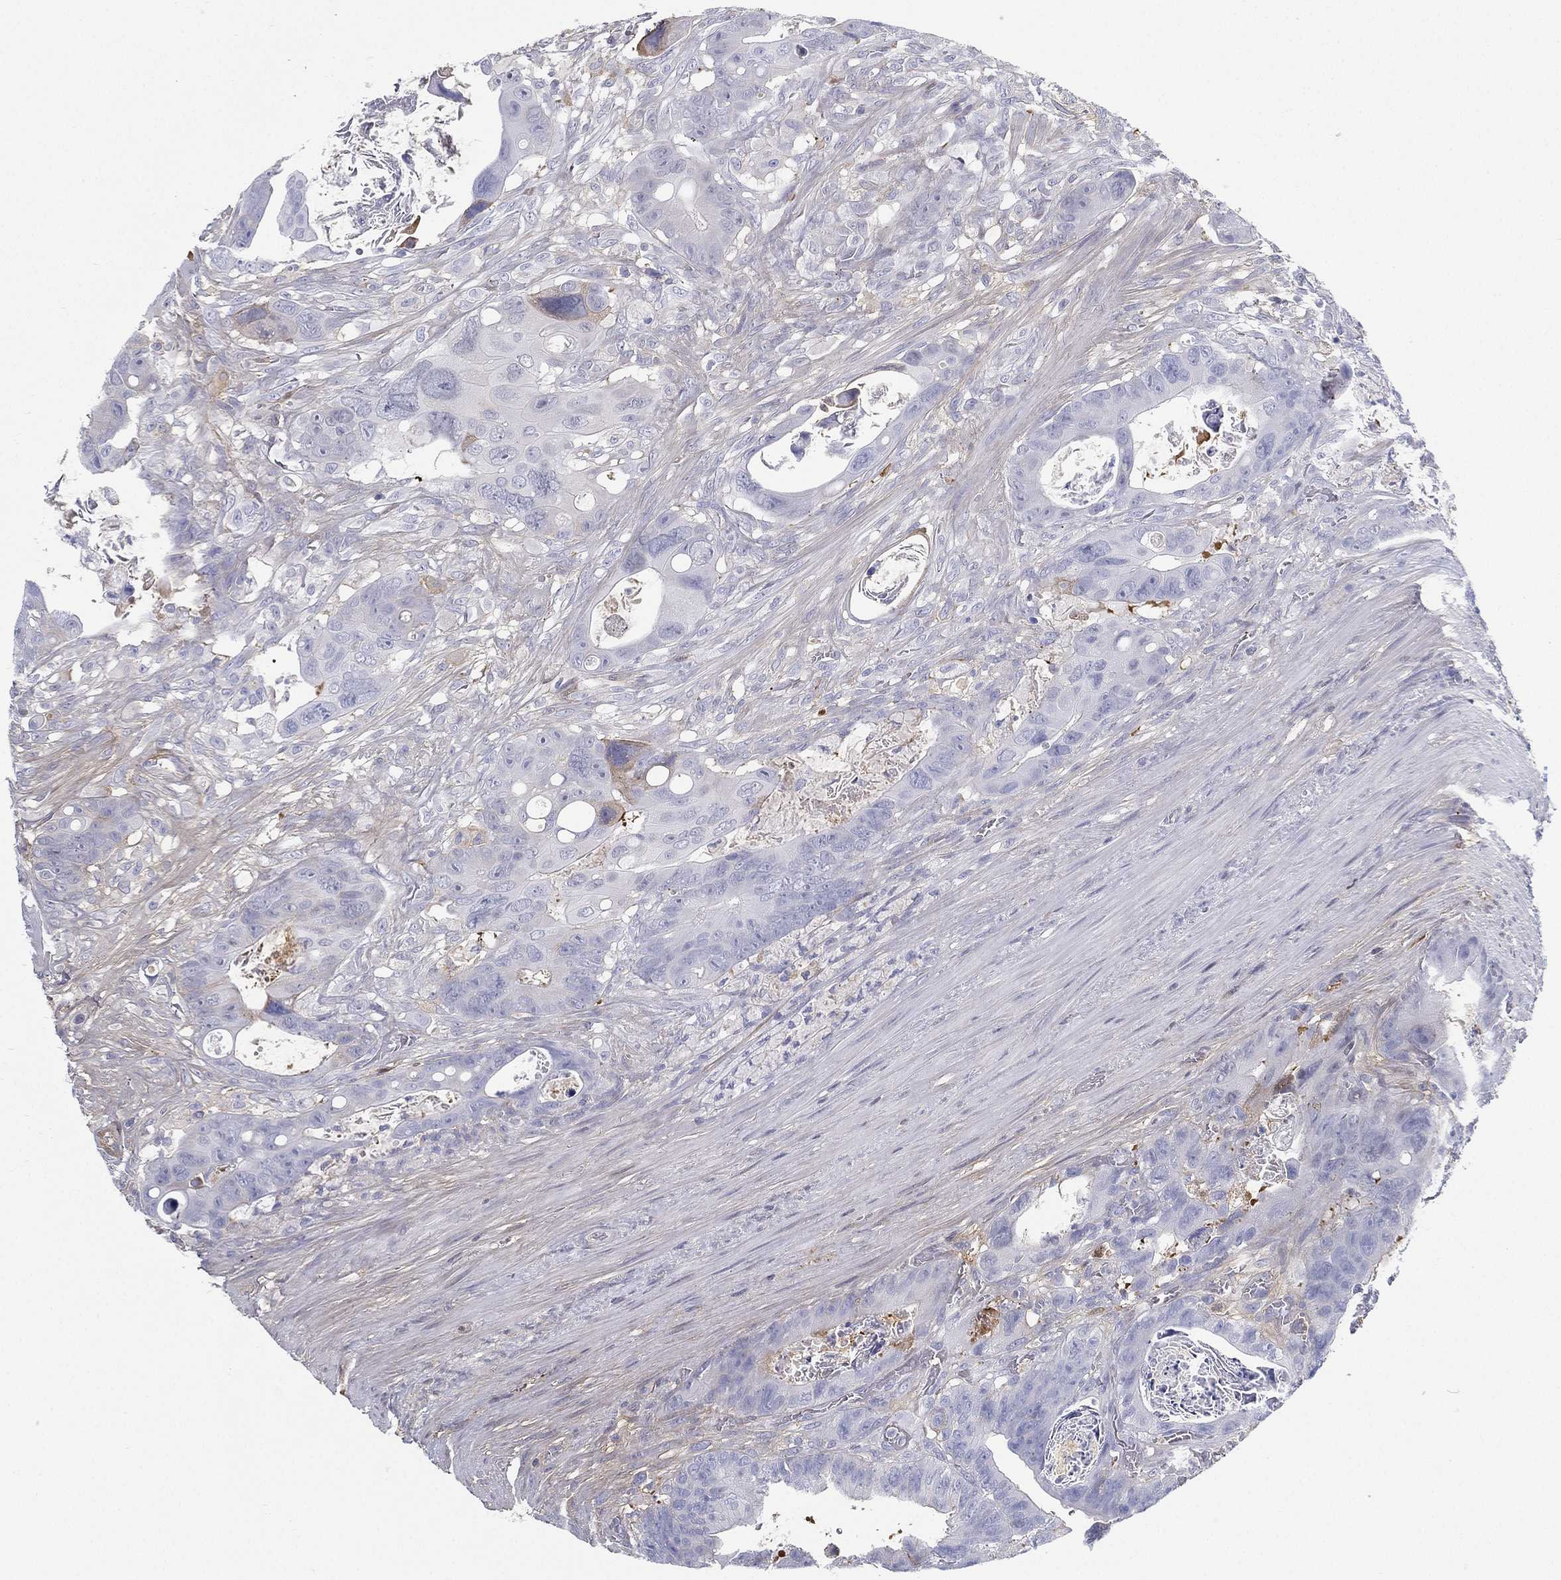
{"staining": {"intensity": "negative", "quantity": "none", "location": "none"}, "tissue": "colorectal cancer", "cell_type": "Tumor cells", "image_type": "cancer", "snomed": [{"axis": "morphology", "description": "Adenocarcinoma, NOS"}, {"axis": "topography", "description": "Rectum"}], "caption": "High power microscopy photomicrograph of an immunohistochemistry (IHC) photomicrograph of colorectal adenocarcinoma, revealing no significant expression in tumor cells.", "gene": "IFNB1", "patient": {"sex": "male", "age": 64}}